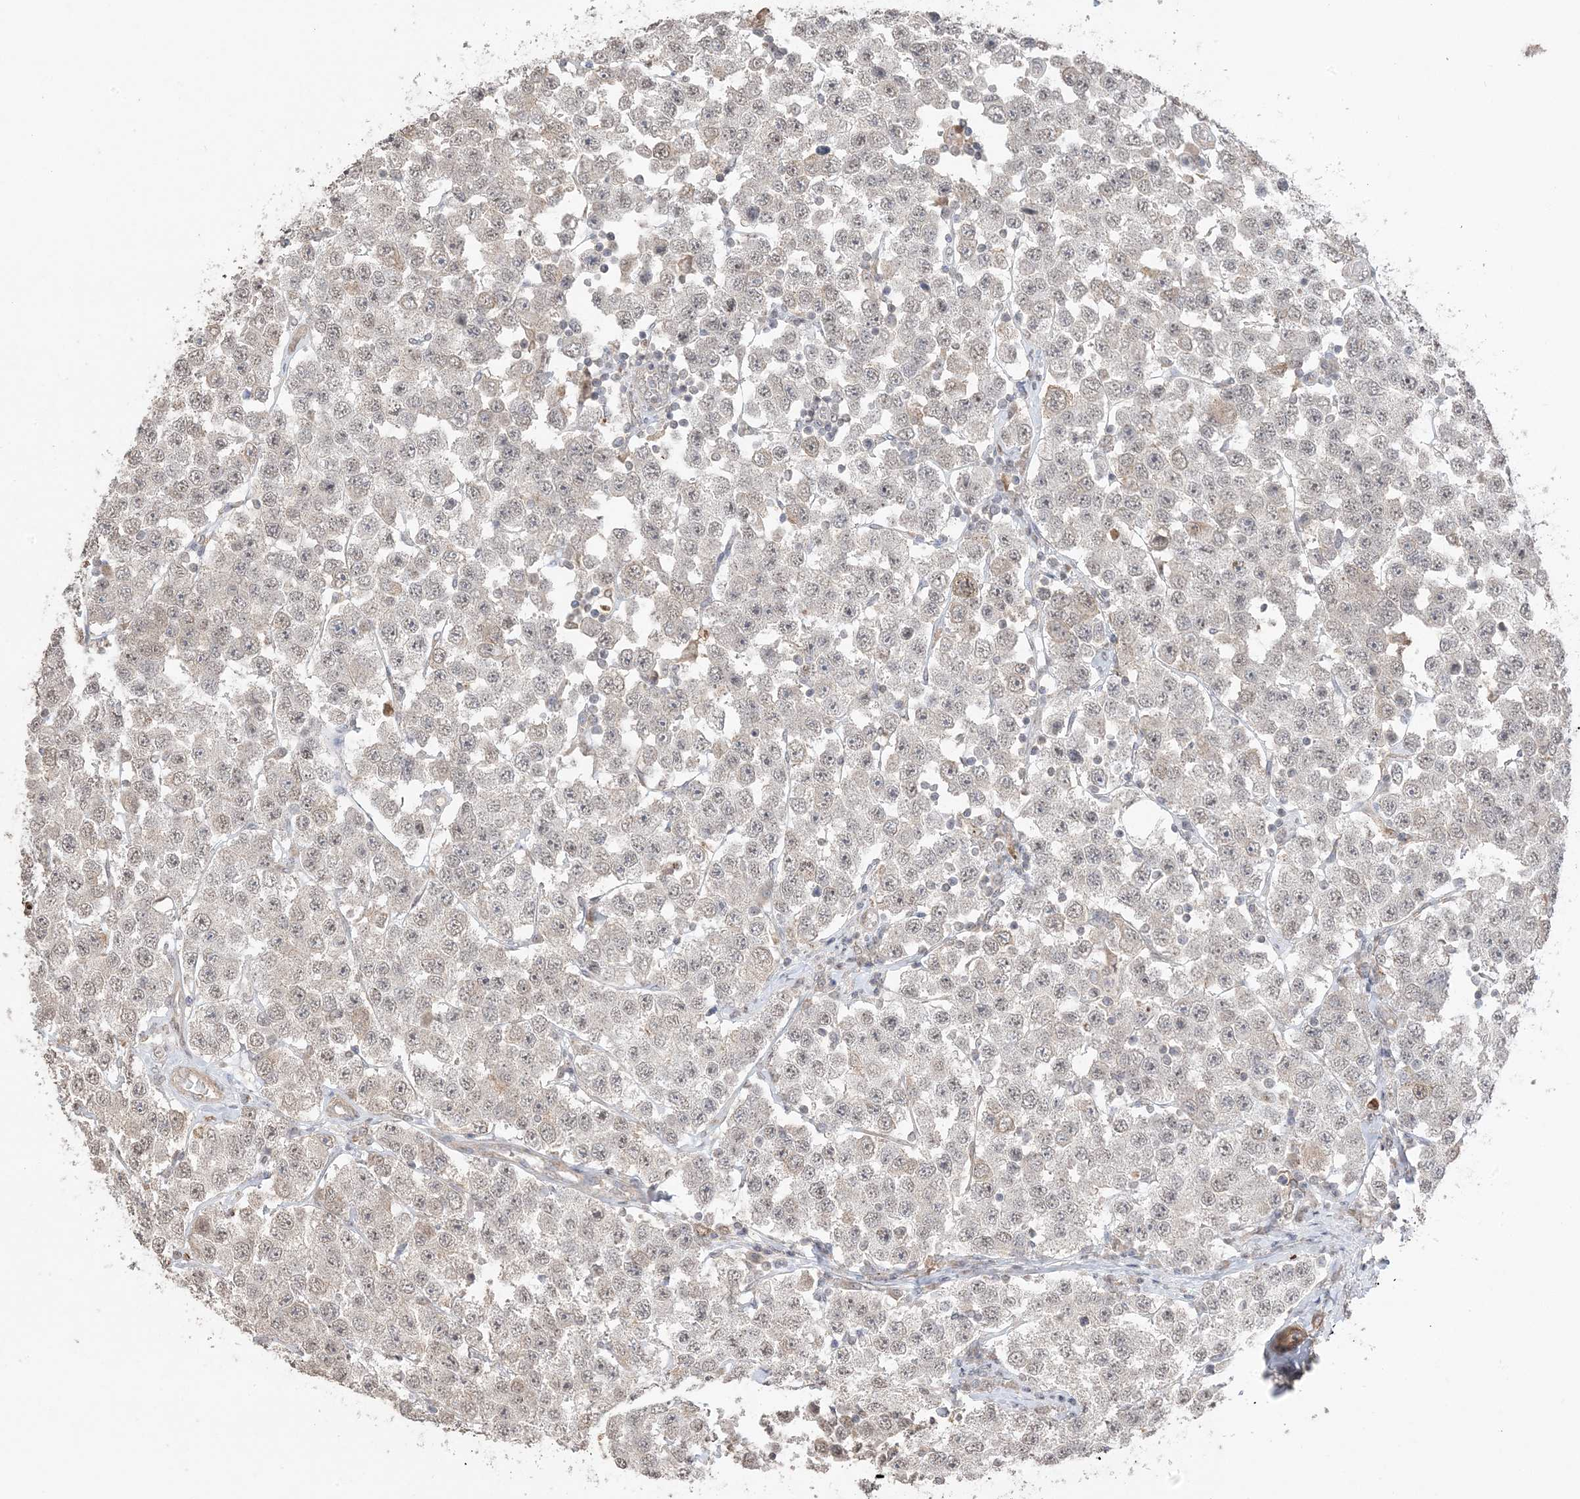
{"staining": {"intensity": "negative", "quantity": "none", "location": "none"}, "tissue": "testis cancer", "cell_type": "Tumor cells", "image_type": "cancer", "snomed": [{"axis": "morphology", "description": "Seminoma, NOS"}, {"axis": "topography", "description": "Testis"}], "caption": "Human testis cancer (seminoma) stained for a protein using immunohistochemistry displays no staining in tumor cells.", "gene": "XRN1", "patient": {"sex": "male", "age": 28}}